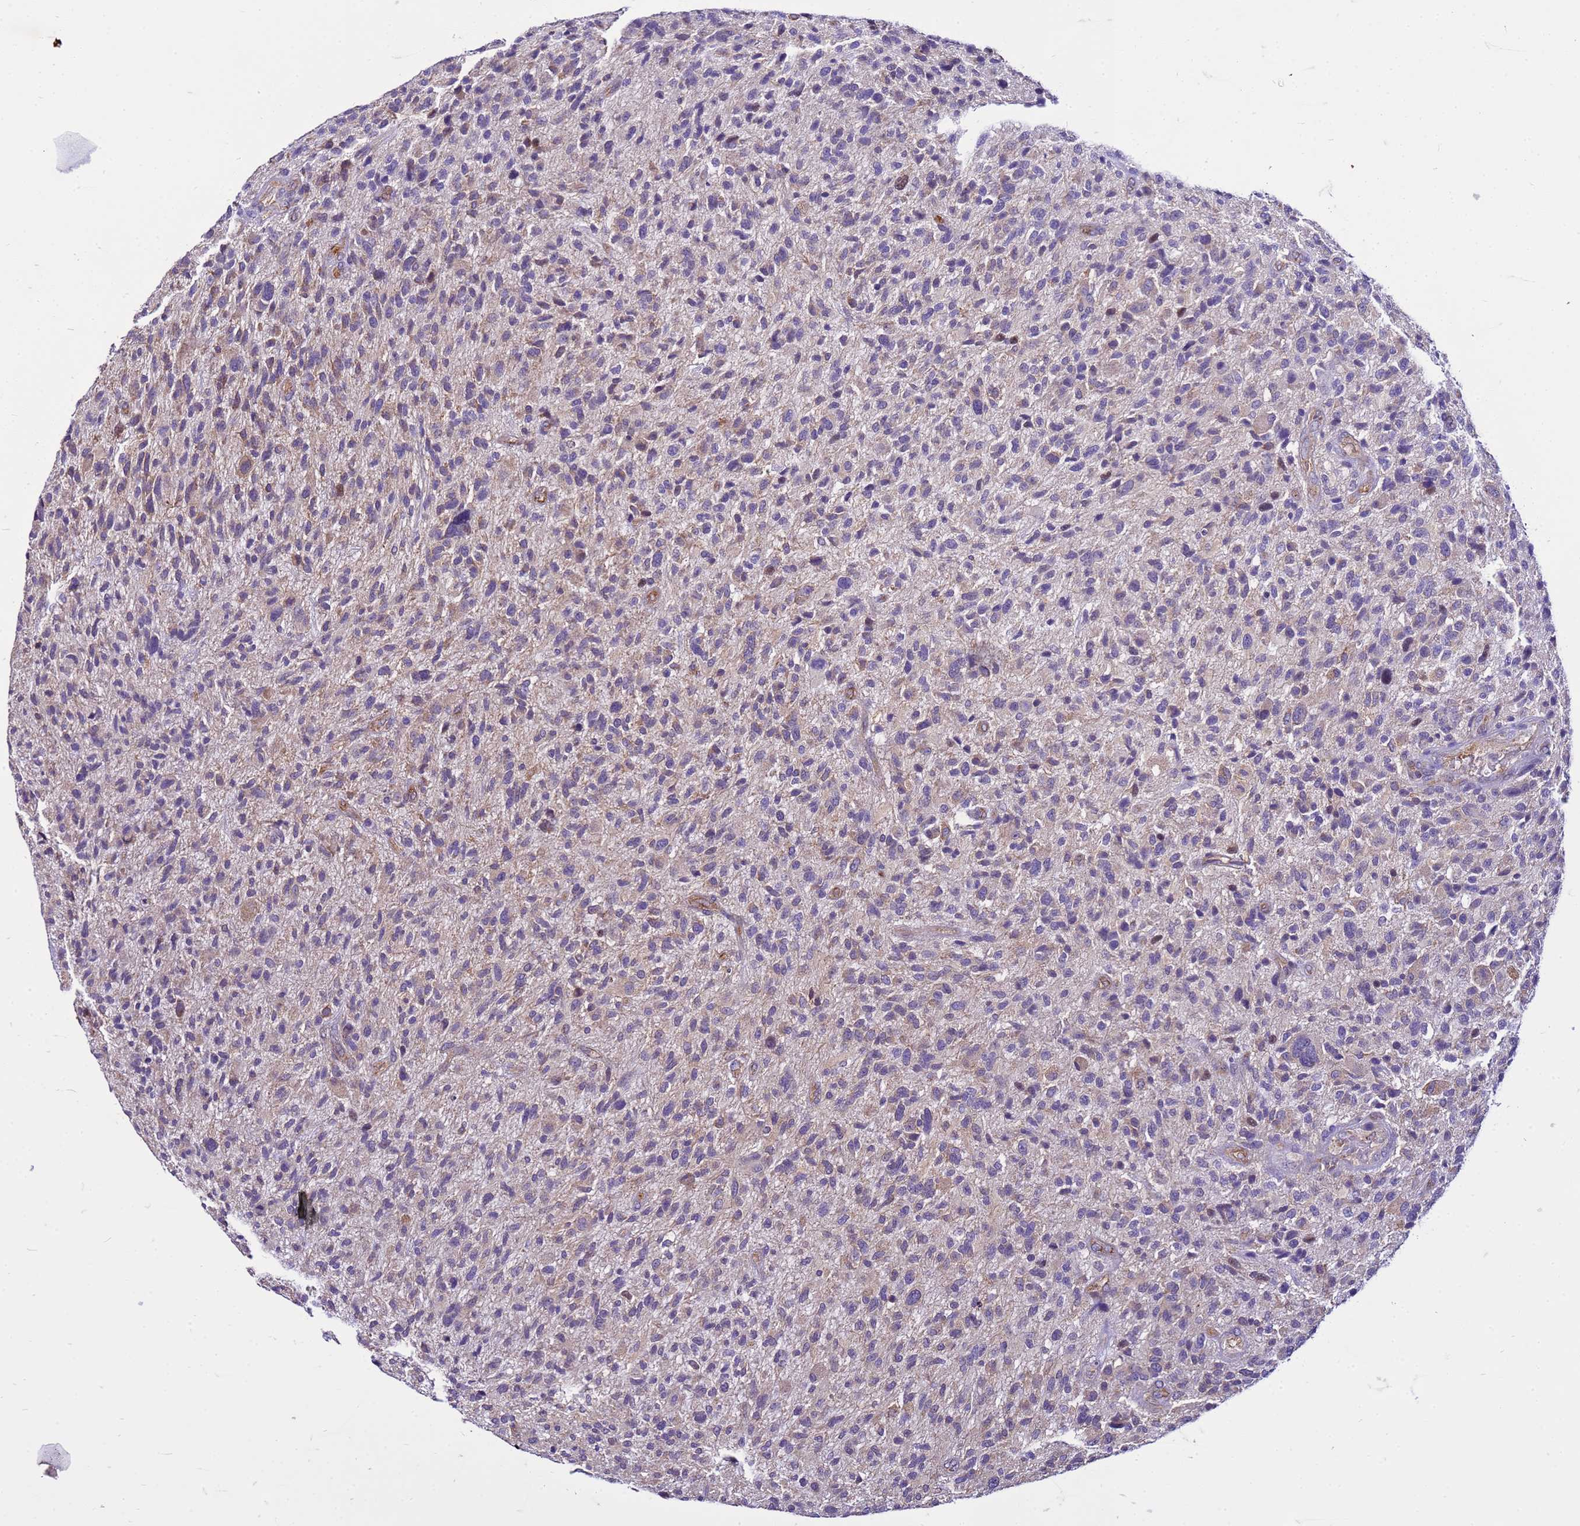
{"staining": {"intensity": "negative", "quantity": "none", "location": "none"}, "tissue": "glioma", "cell_type": "Tumor cells", "image_type": "cancer", "snomed": [{"axis": "morphology", "description": "Glioma, malignant, High grade"}, {"axis": "topography", "description": "Brain"}], "caption": "Malignant glioma (high-grade) was stained to show a protein in brown. There is no significant expression in tumor cells.", "gene": "PKD1", "patient": {"sex": "male", "age": 47}}